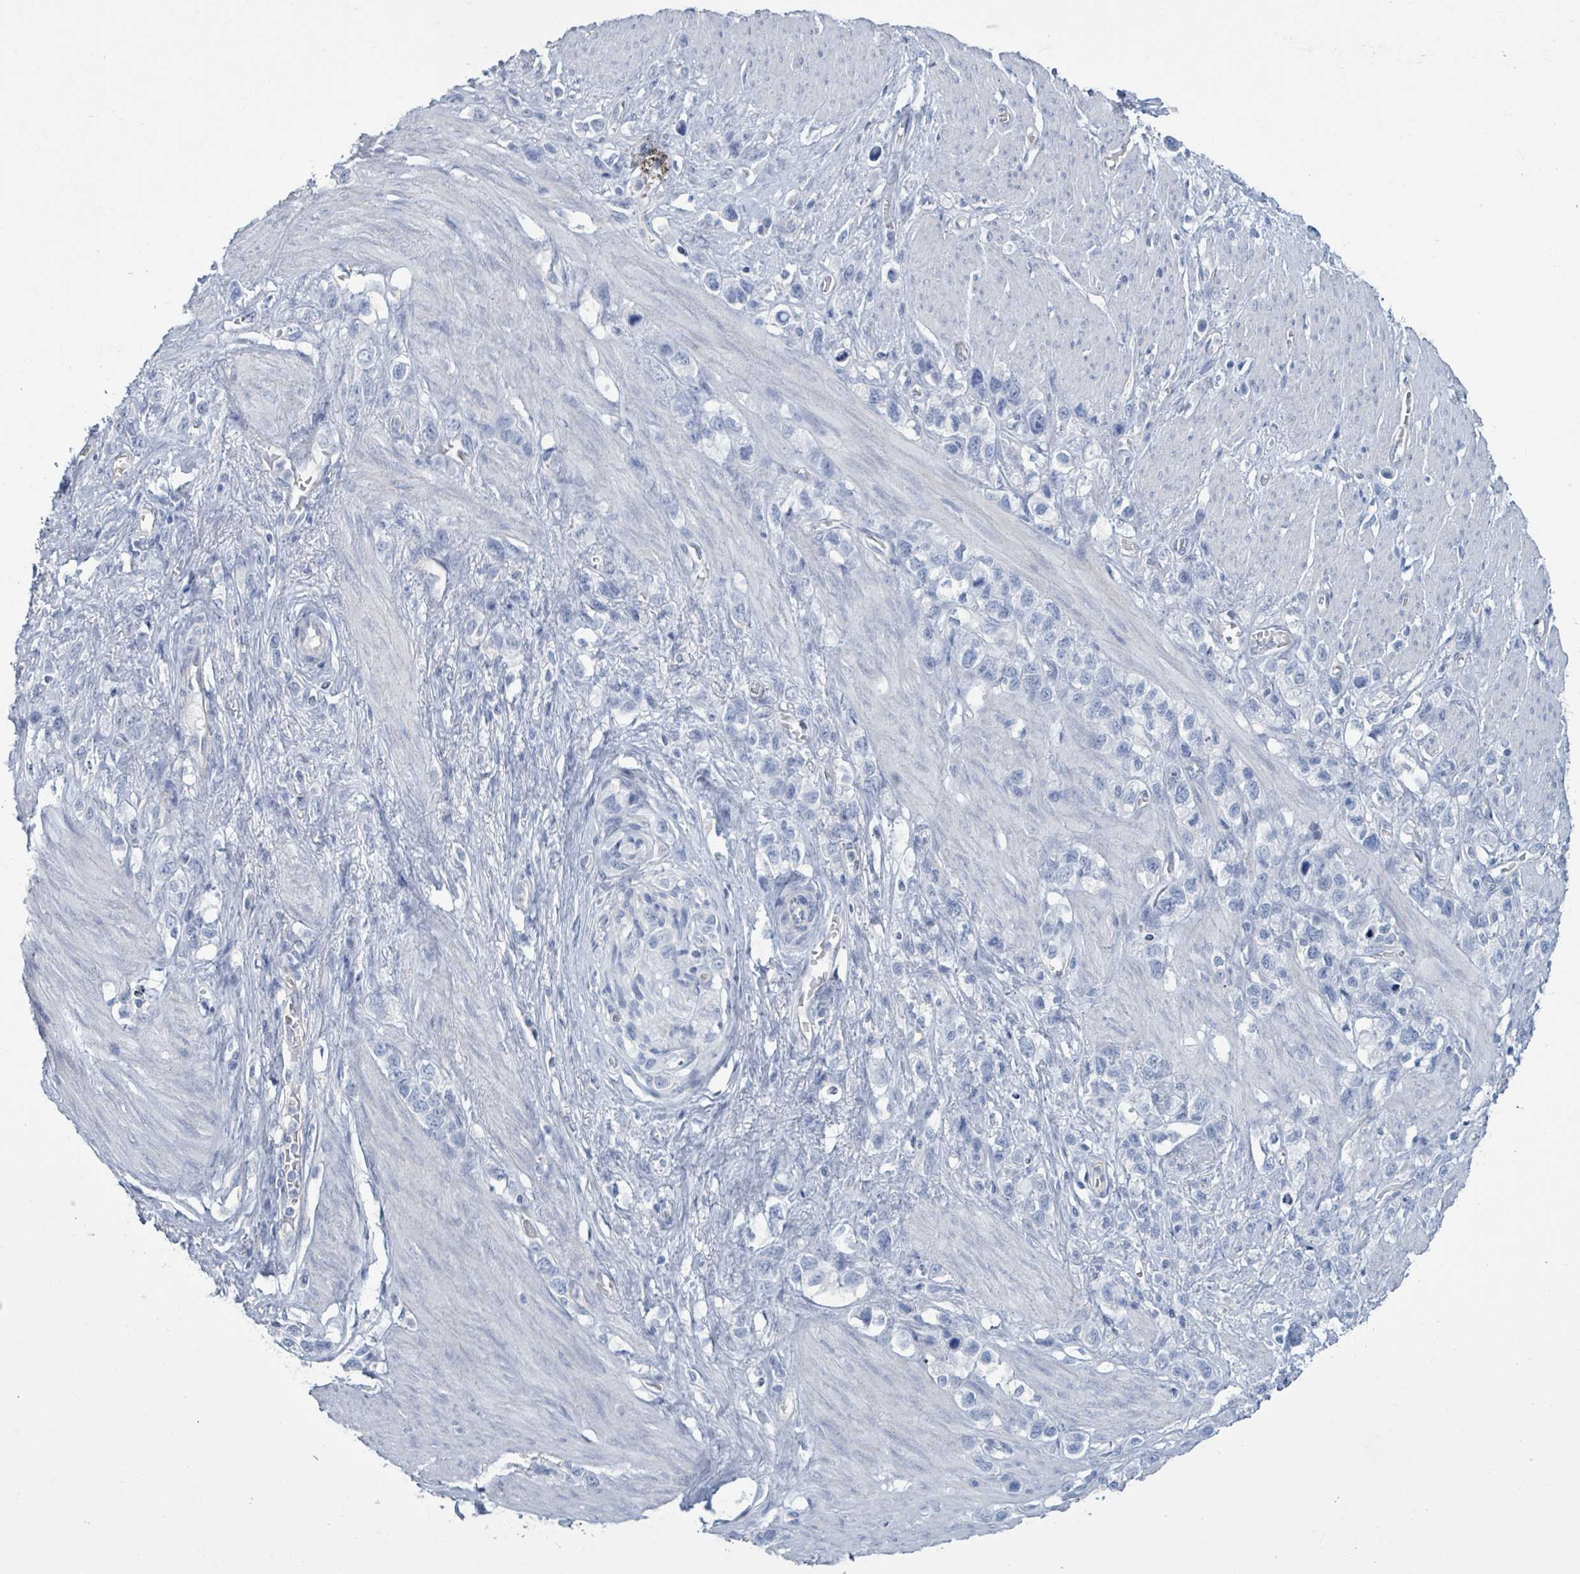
{"staining": {"intensity": "negative", "quantity": "none", "location": "none"}, "tissue": "stomach cancer", "cell_type": "Tumor cells", "image_type": "cancer", "snomed": [{"axis": "morphology", "description": "Adenocarcinoma, NOS"}, {"axis": "topography", "description": "Stomach"}], "caption": "The IHC photomicrograph has no significant expression in tumor cells of stomach cancer (adenocarcinoma) tissue.", "gene": "CT45A5", "patient": {"sex": "female", "age": 65}}